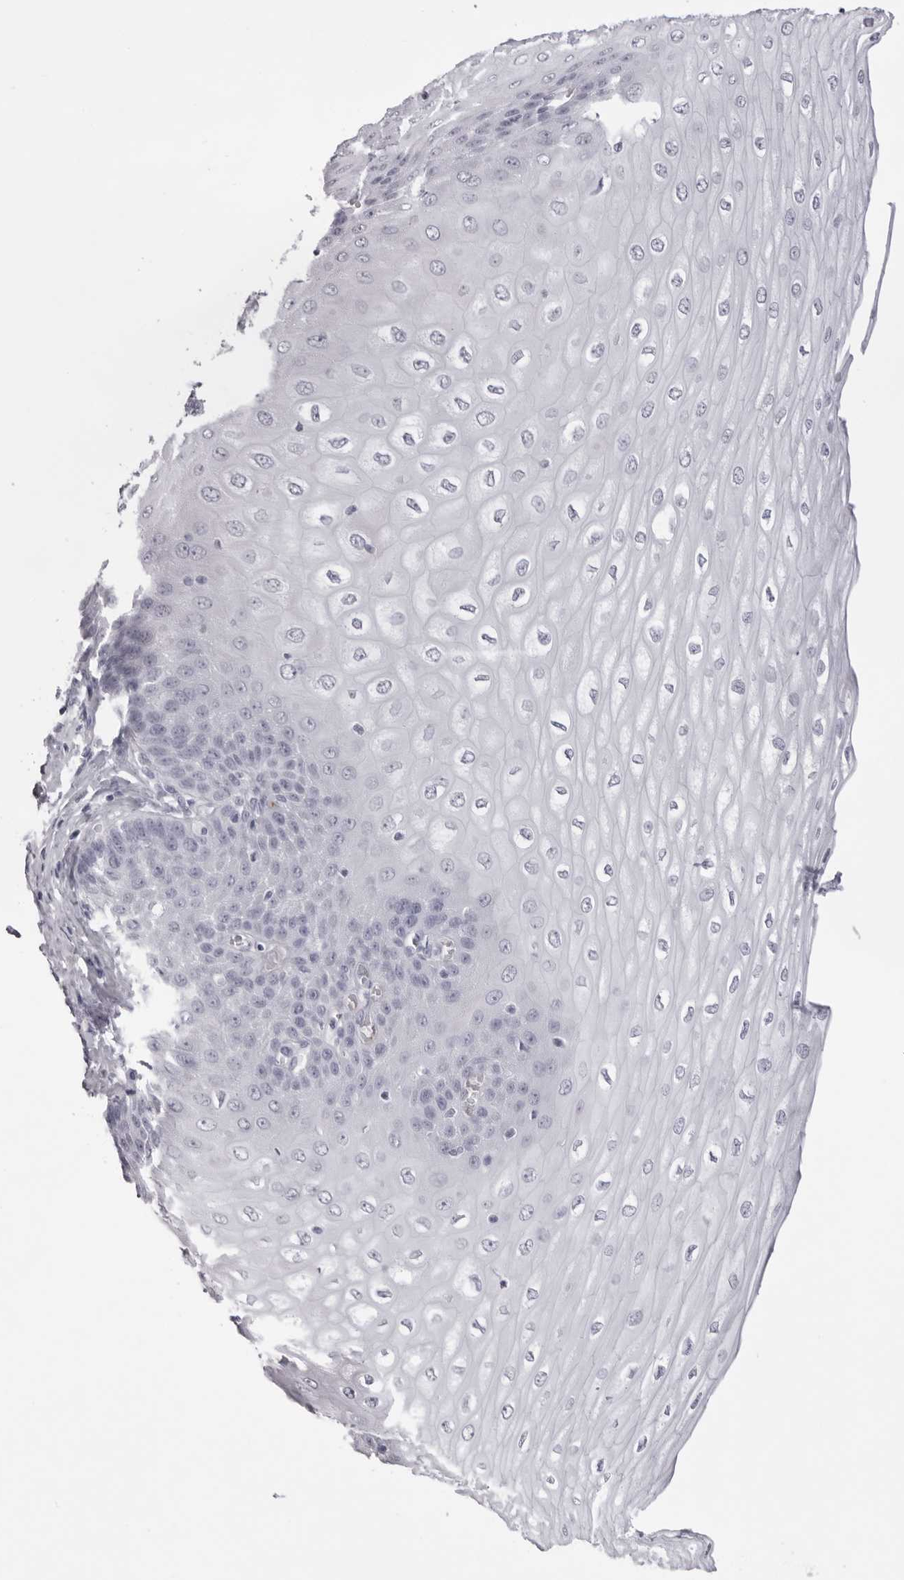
{"staining": {"intensity": "negative", "quantity": "none", "location": "none"}, "tissue": "esophagus", "cell_type": "Squamous epithelial cells", "image_type": "normal", "snomed": [{"axis": "morphology", "description": "Normal tissue, NOS"}, {"axis": "topography", "description": "Esophagus"}], "caption": "Immunohistochemistry (IHC) photomicrograph of benign esophagus: esophagus stained with DAB (3,3'-diaminobenzidine) demonstrates no significant protein positivity in squamous epithelial cells. Brightfield microscopy of IHC stained with DAB (brown) and hematoxylin (blue), captured at high magnification.", "gene": "SPTA1", "patient": {"sex": "male", "age": 60}}